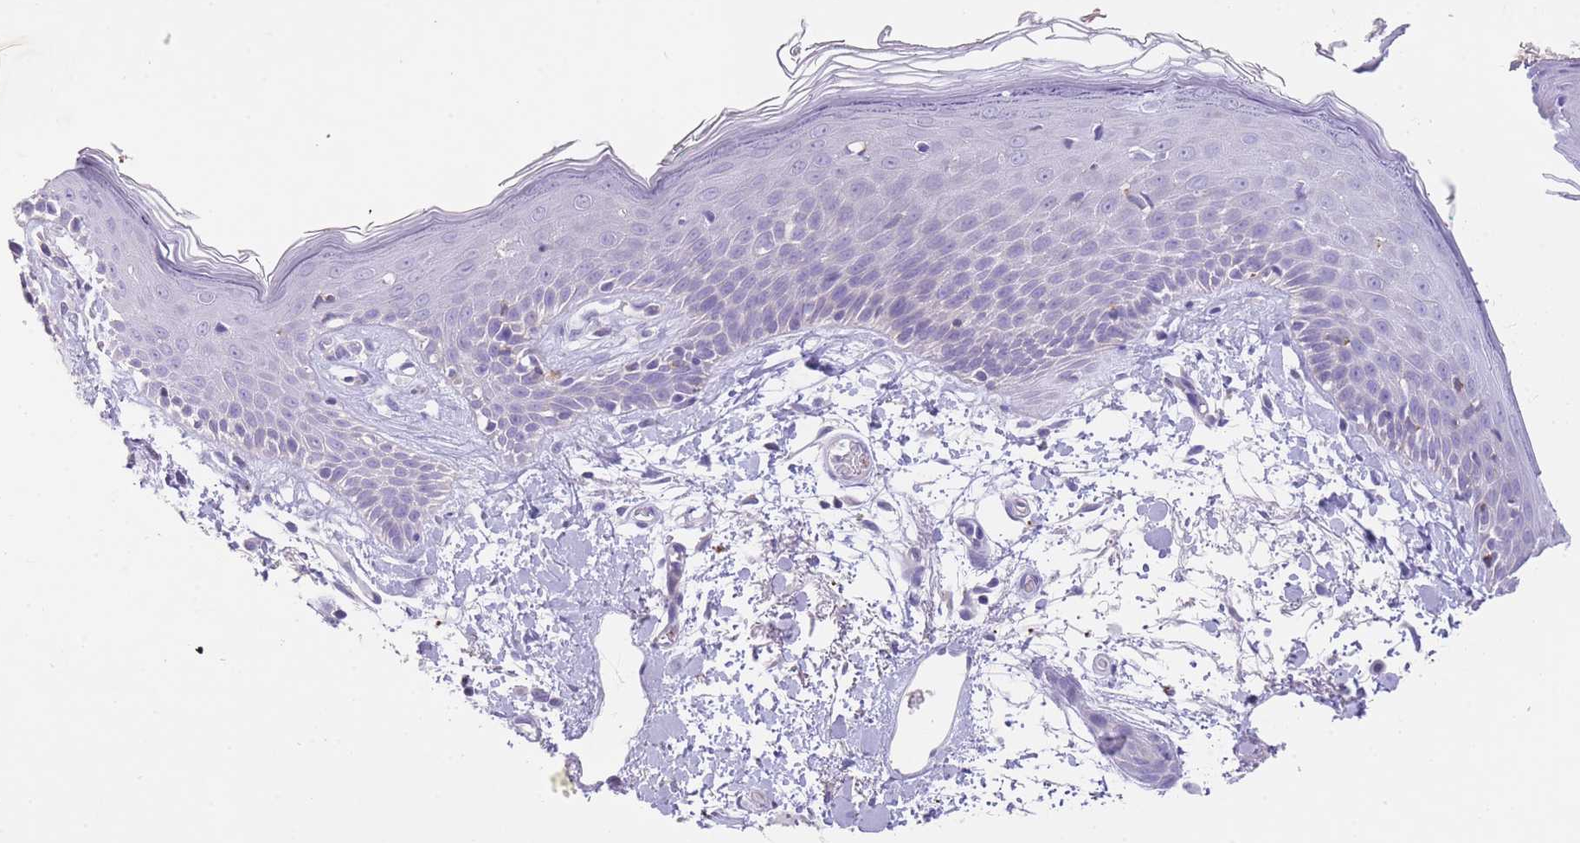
{"staining": {"intensity": "negative", "quantity": "none", "location": "none"}, "tissue": "skin", "cell_type": "Fibroblasts", "image_type": "normal", "snomed": [{"axis": "morphology", "description": "Normal tissue, NOS"}, {"axis": "topography", "description": "Skin"}], "caption": "Immunohistochemistry (IHC) of unremarkable skin displays no expression in fibroblasts.", "gene": "ENSG00000289258", "patient": {"sex": "male", "age": 79}}